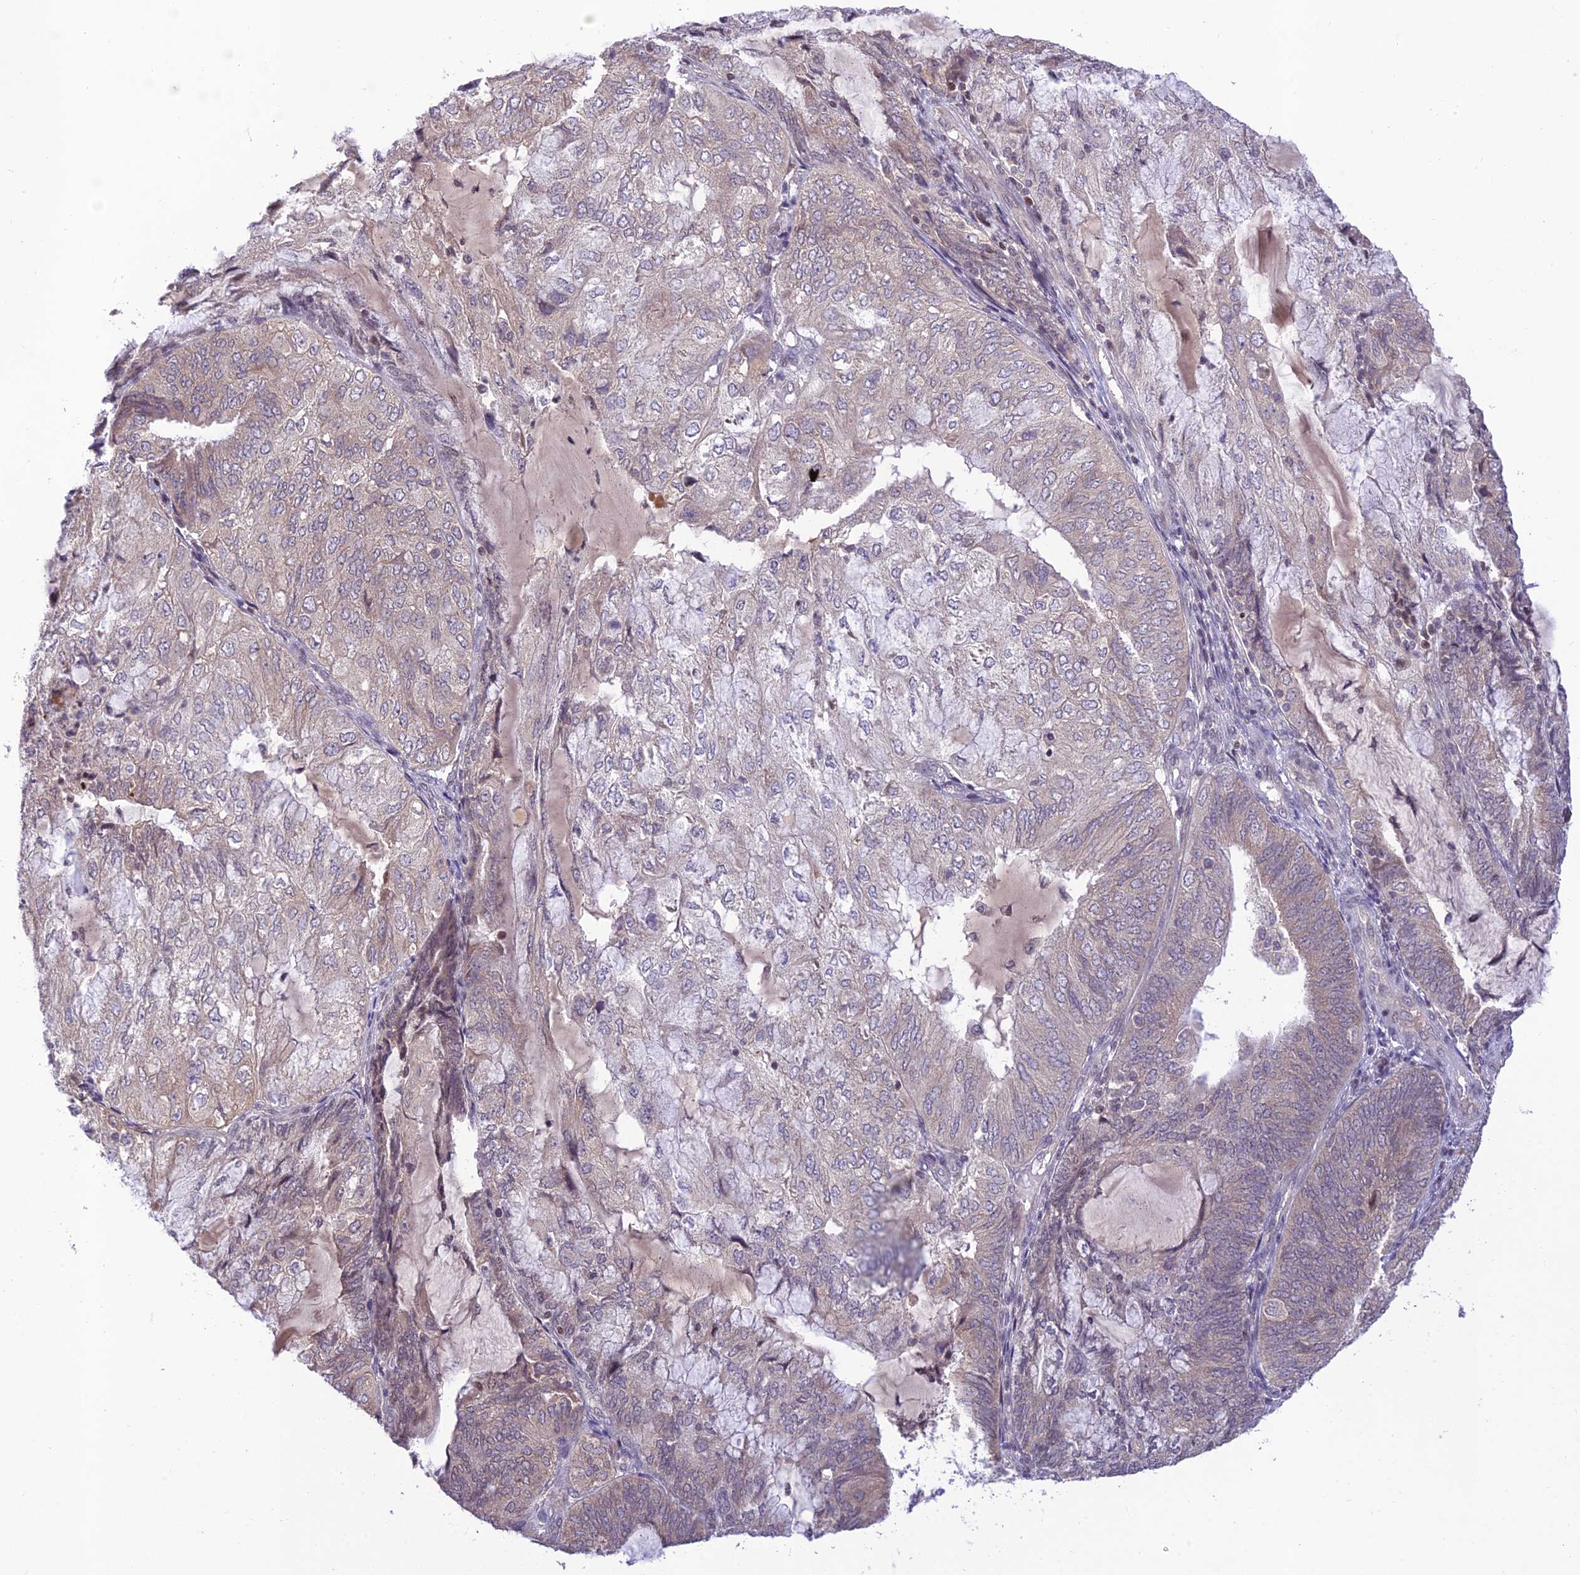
{"staining": {"intensity": "weak", "quantity": "<25%", "location": "cytoplasmic/membranous"}, "tissue": "endometrial cancer", "cell_type": "Tumor cells", "image_type": "cancer", "snomed": [{"axis": "morphology", "description": "Adenocarcinoma, NOS"}, {"axis": "topography", "description": "Endometrium"}], "caption": "IHC image of human endometrial cancer (adenocarcinoma) stained for a protein (brown), which reveals no staining in tumor cells. Nuclei are stained in blue.", "gene": "TEKT1", "patient": {"sex": "female", "age": 81}}